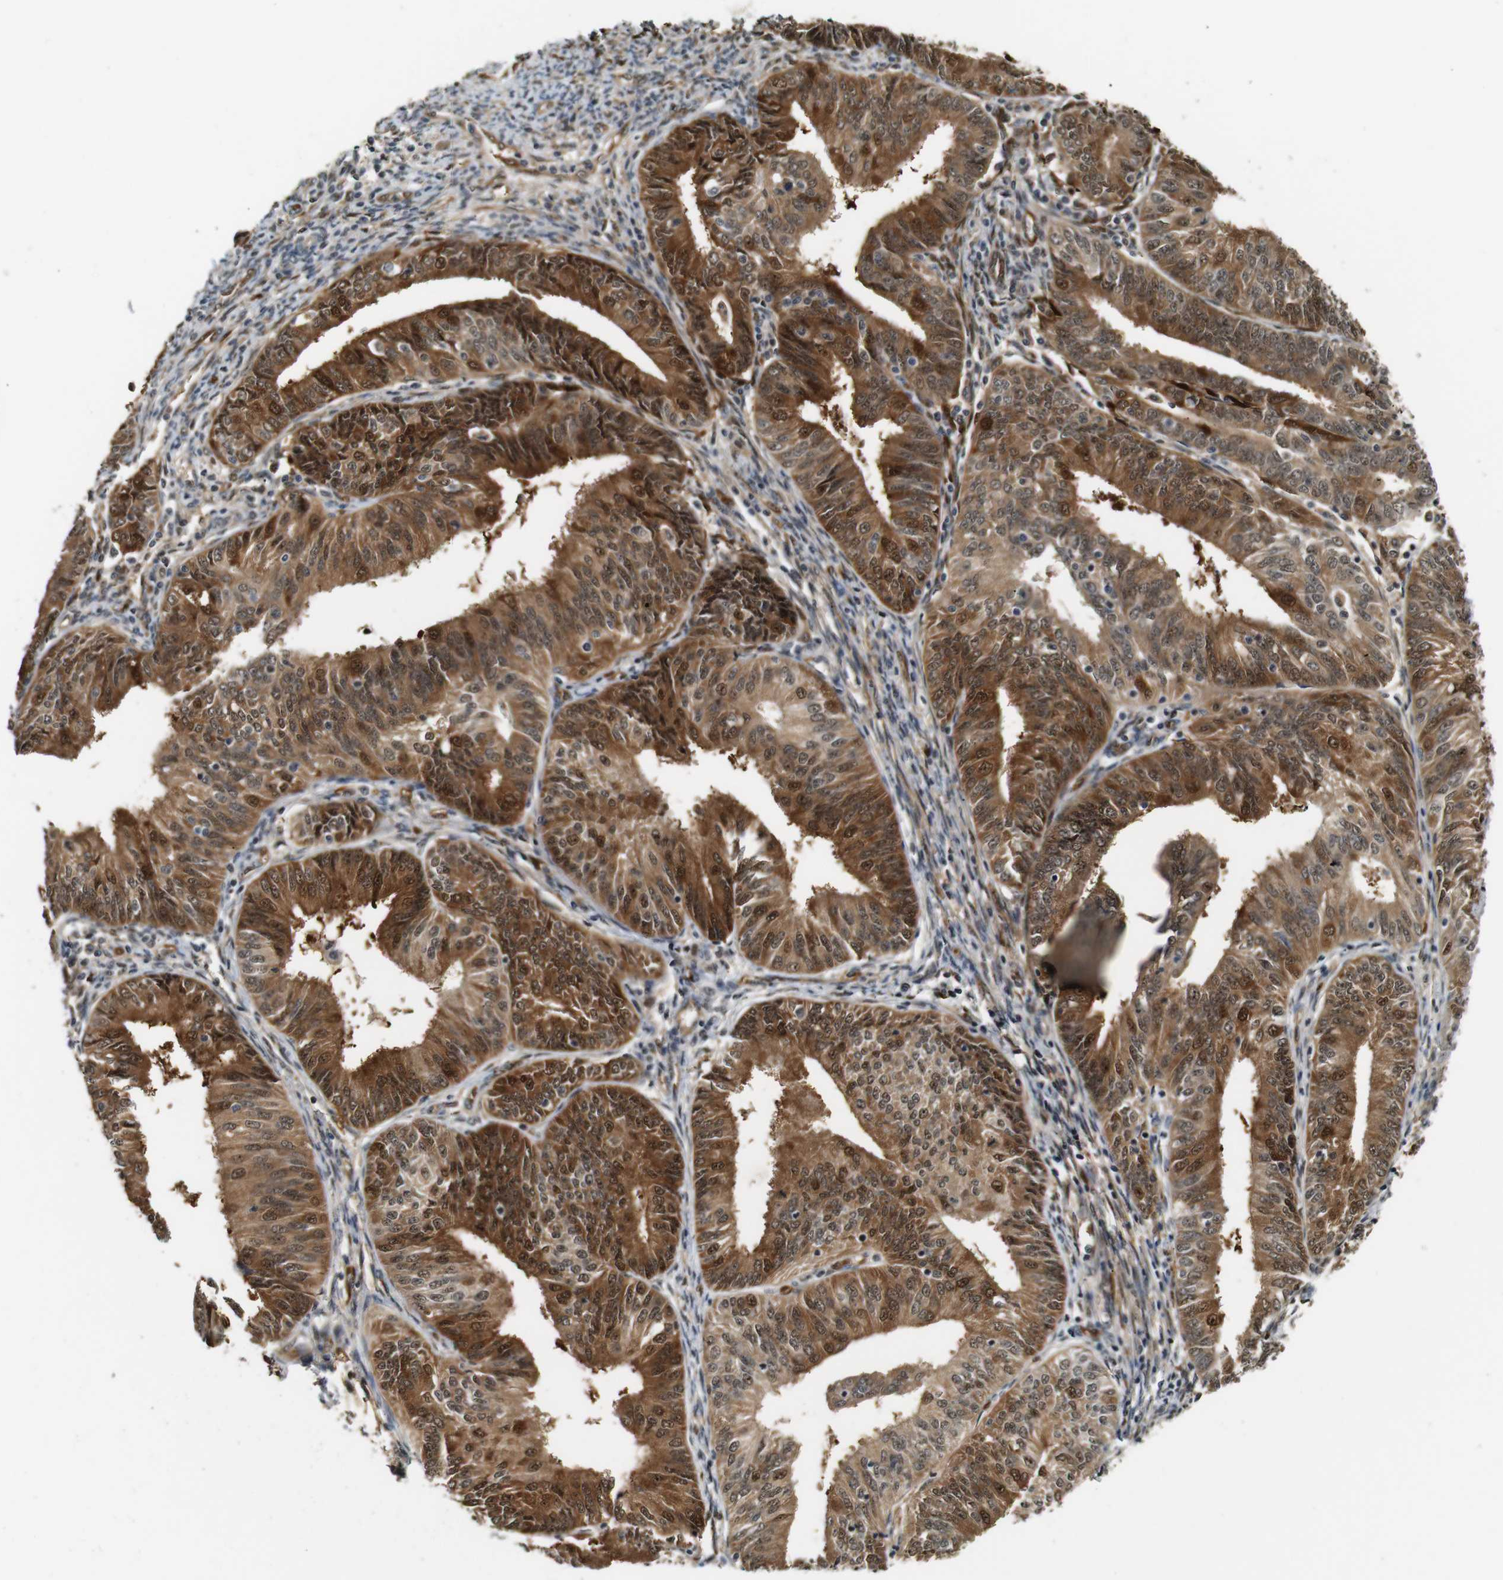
{"staining": {"intensity": "moderate", "quantity": ">75%", "location": "cytoplasmic/membranous,nuclear"}, "tissue": "endometrial cancer", "cell_type": "Tumor cells", "image_type": "cancer", "snomed": [{"axis": "morphology", "description": "Adenocarcinoma, NOS"}, {"axis": "topography", "description": "Endometrium"}], "caption": "Endometrial cancer stained with a brown dye reveals moderate cytoplasmic/membranous and nuclear positive staining in approximately >75% of tumor cells.", "gene": "LXN", "patient": {"sex": "female", "age": 58}}